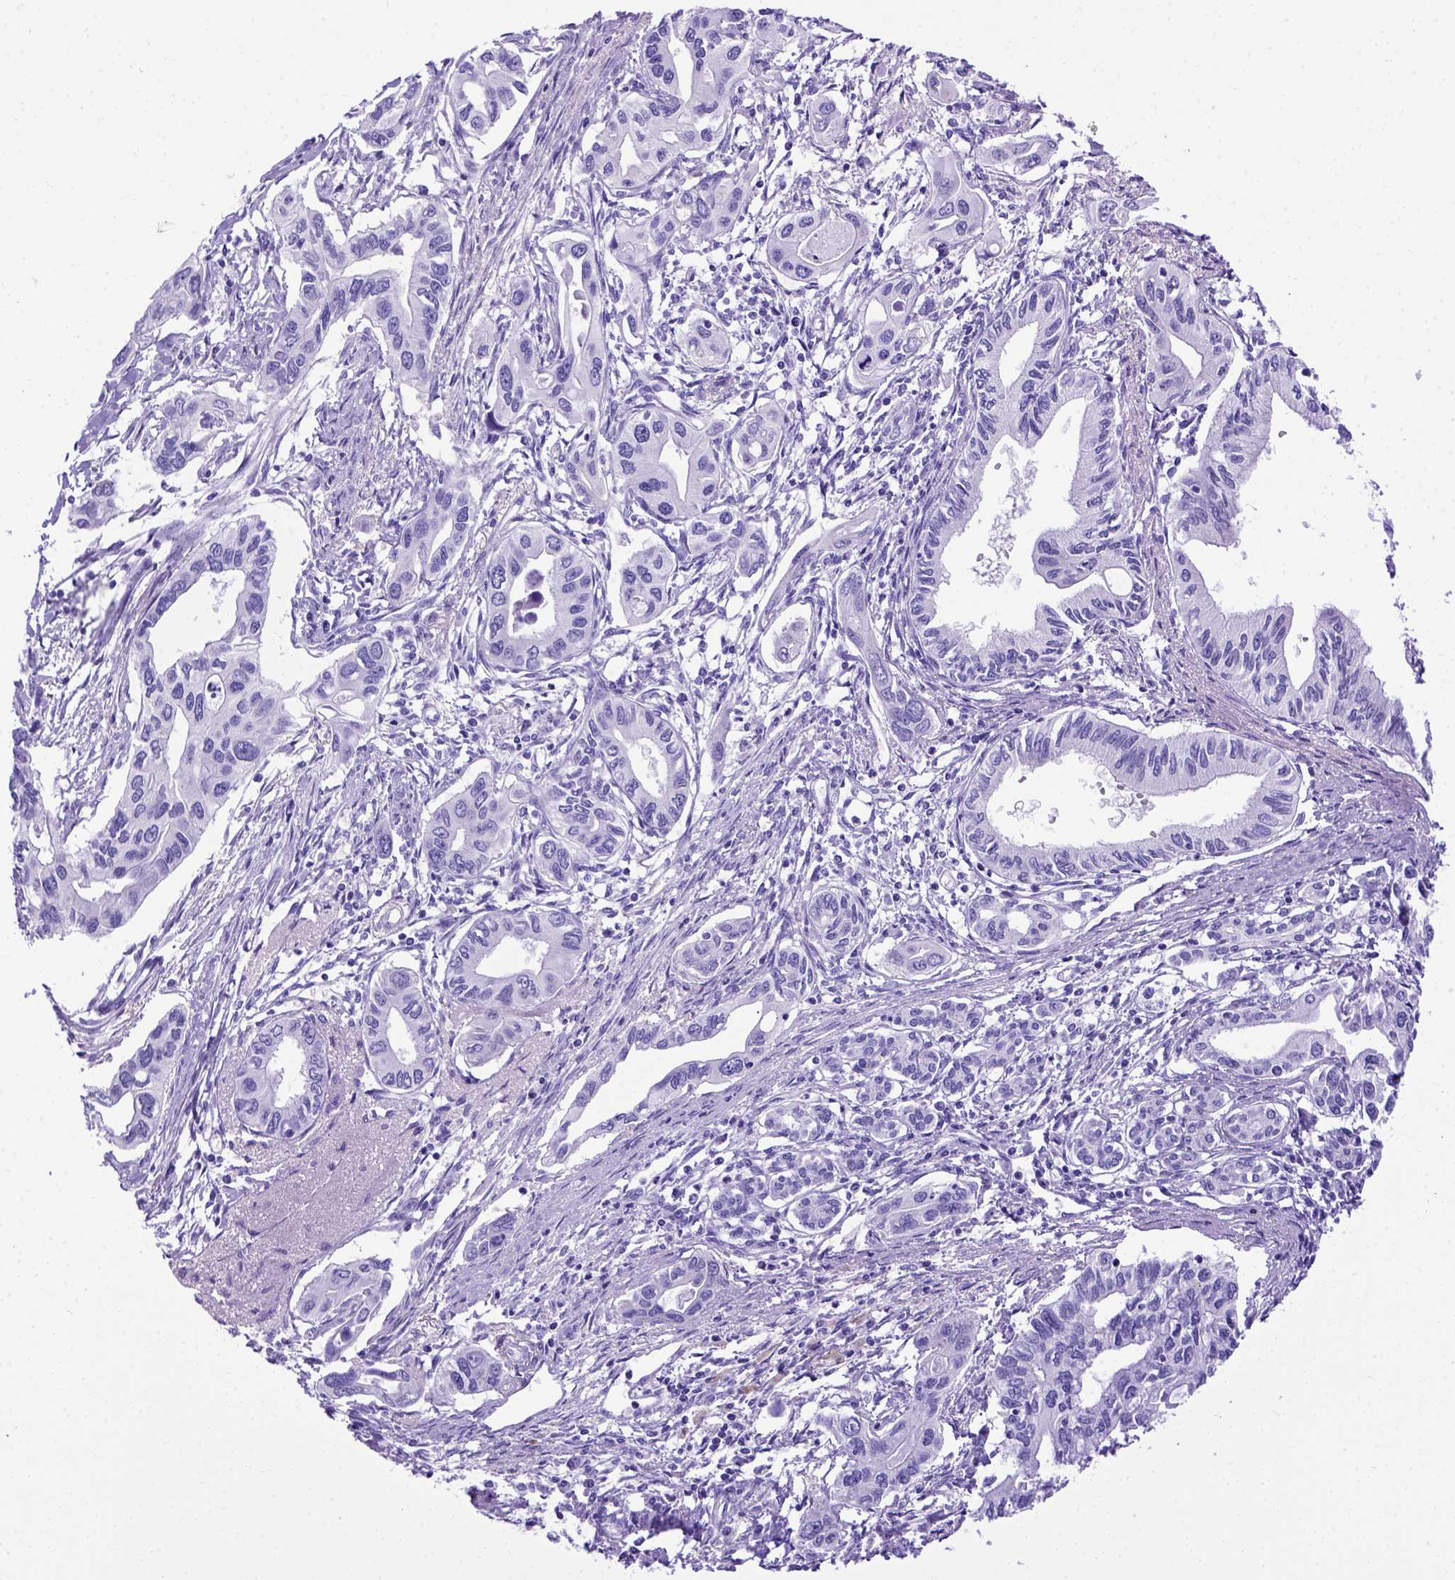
{"staining": {"intensity": "negative", "quantity": "none", "location": "none"}, "tissue": "pancreatic cancer", "cell_type": "Tumor cells", "image_type": "cancer", "snomed": [{"axis": "morphology", "description": "Adenocarcinoma, NOS"}, {"axis": "topography", "description": "Pancreas"}], "caption": "A high-resolution histopathology image shows immunohistochemistry (IHC) staining of adenocarcinoma (pancreatic), which demonstrates no significant positivity in tumor cells.", "gene": "MEOX2", "patient": {"sex": "male", "age": 60}}